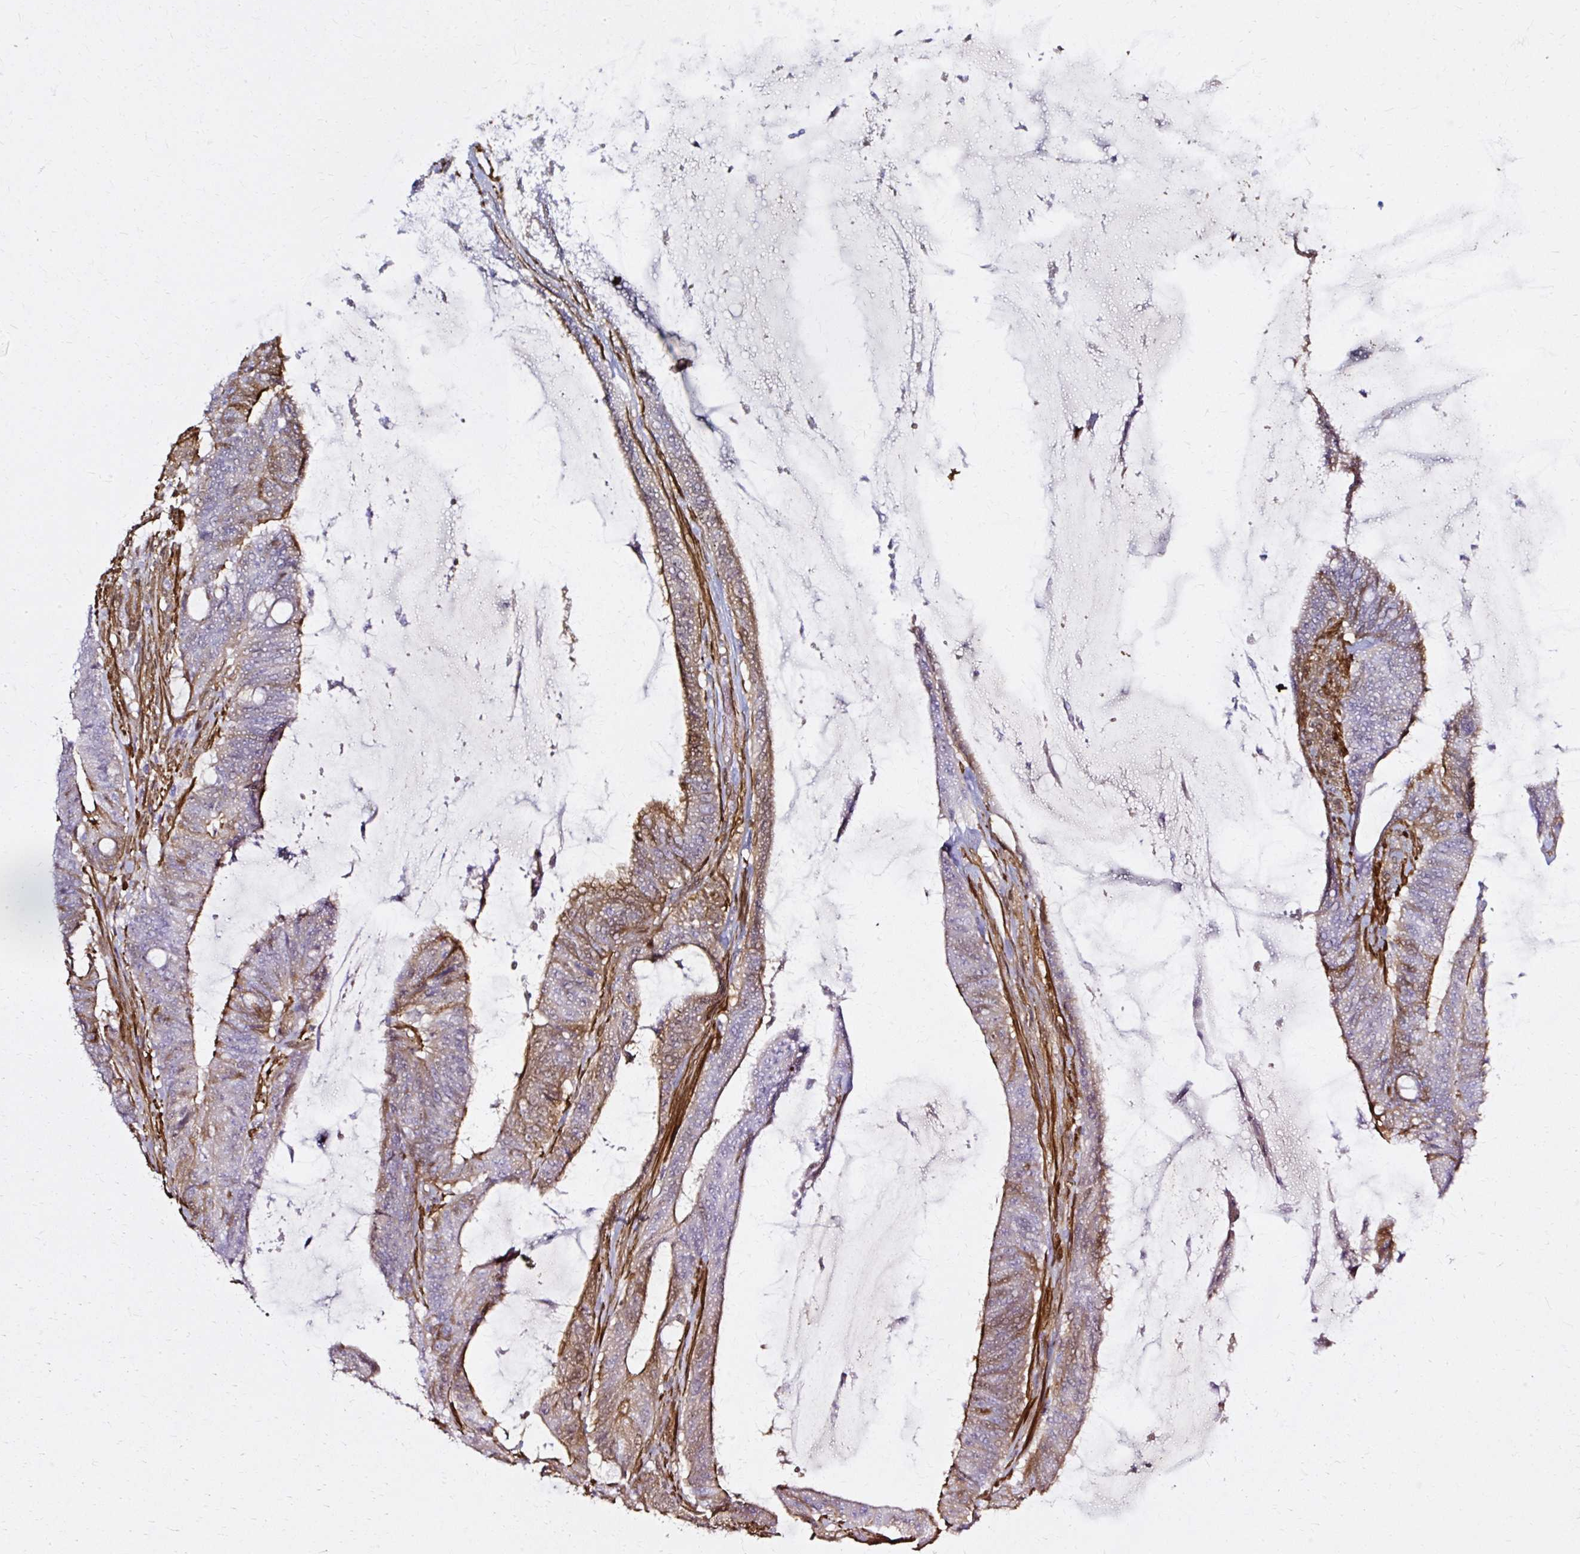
{"staining": {"intensity": "moderate", "quantity": "25%-75%", "location": "cytoplasmic/membranous"}, "tissue": "colorectal cancer", "cell_type": "Tumor cells", "image_type": "cancer", "snomed": [{"axis": "morphology", "description": "Adenocarcinoma, NOS"}, {"axis": "topography", "description": "Colon"}], "caption": "Protein staining of colorectal adenocarcinoma tissue displays moderate cytoplasmic/membranous staining in about 25%-75% of tumor cells.", "gene": "CNN3", "patient": {"sex": "female", "age": 43}}